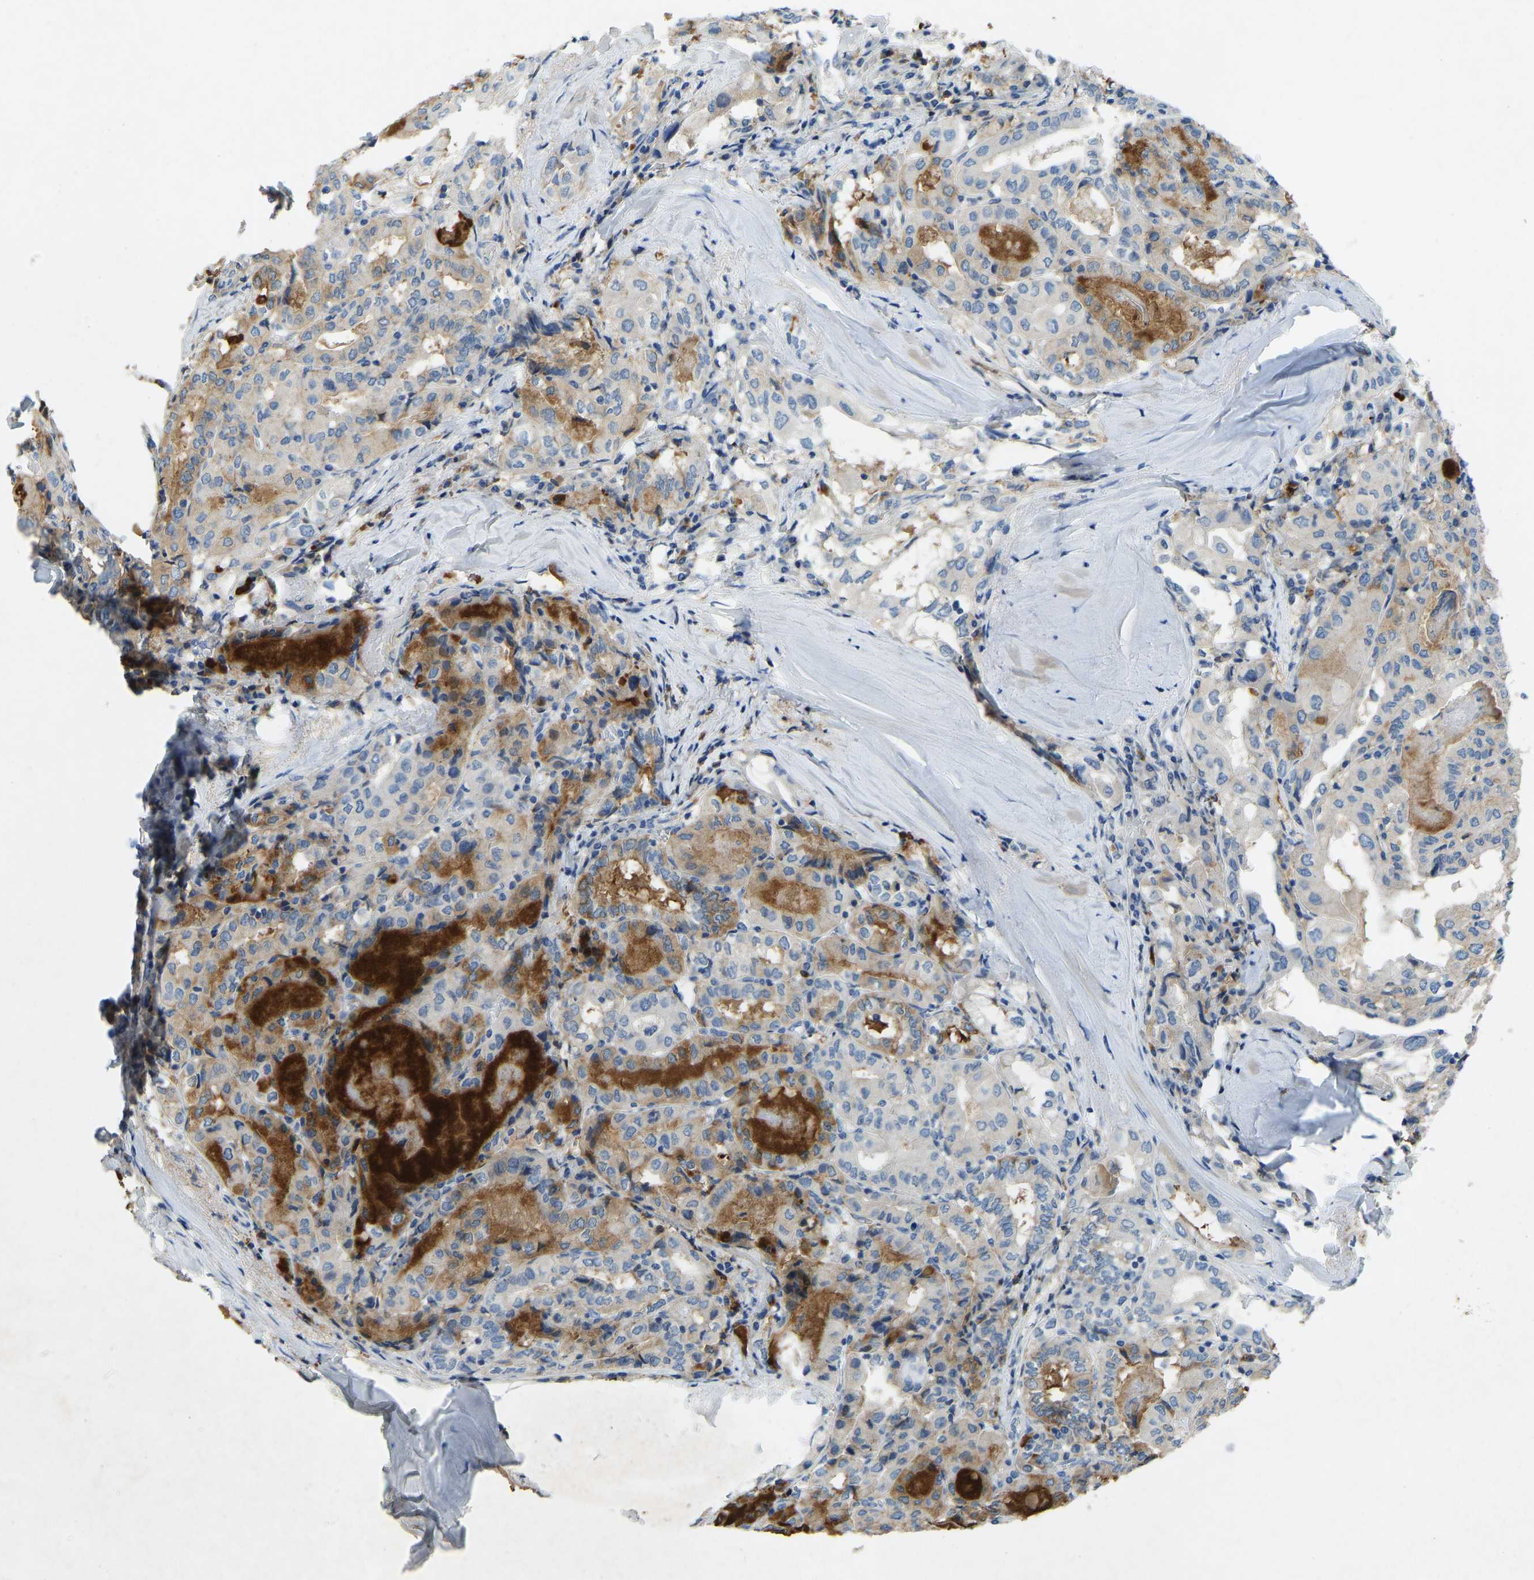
{"staining": {"intensity": "moderate", "quantity": "<25%", "location": "cytoplasmic/membranous"}, "tissue": "thyroid cancer", "cell_type": "Tumor cells", "image_type": "cancer", "snomed": [{"axis": "morphology", "description": "Papillary adenocarcinoma, NOS"}, {"axis": "topography", "description": "Thyroid gland"}], "caption": "Thyroid cancer (papillary adenocarcinoma) stained with DAB (3,3'-diaminobenzidine) IHC reveals low levels of moderate cytoplasmic/membranous expression in approximately <25% of tumor cells.", "gene": "THBS4", "patient": {"sex": "female", "age": 42}}